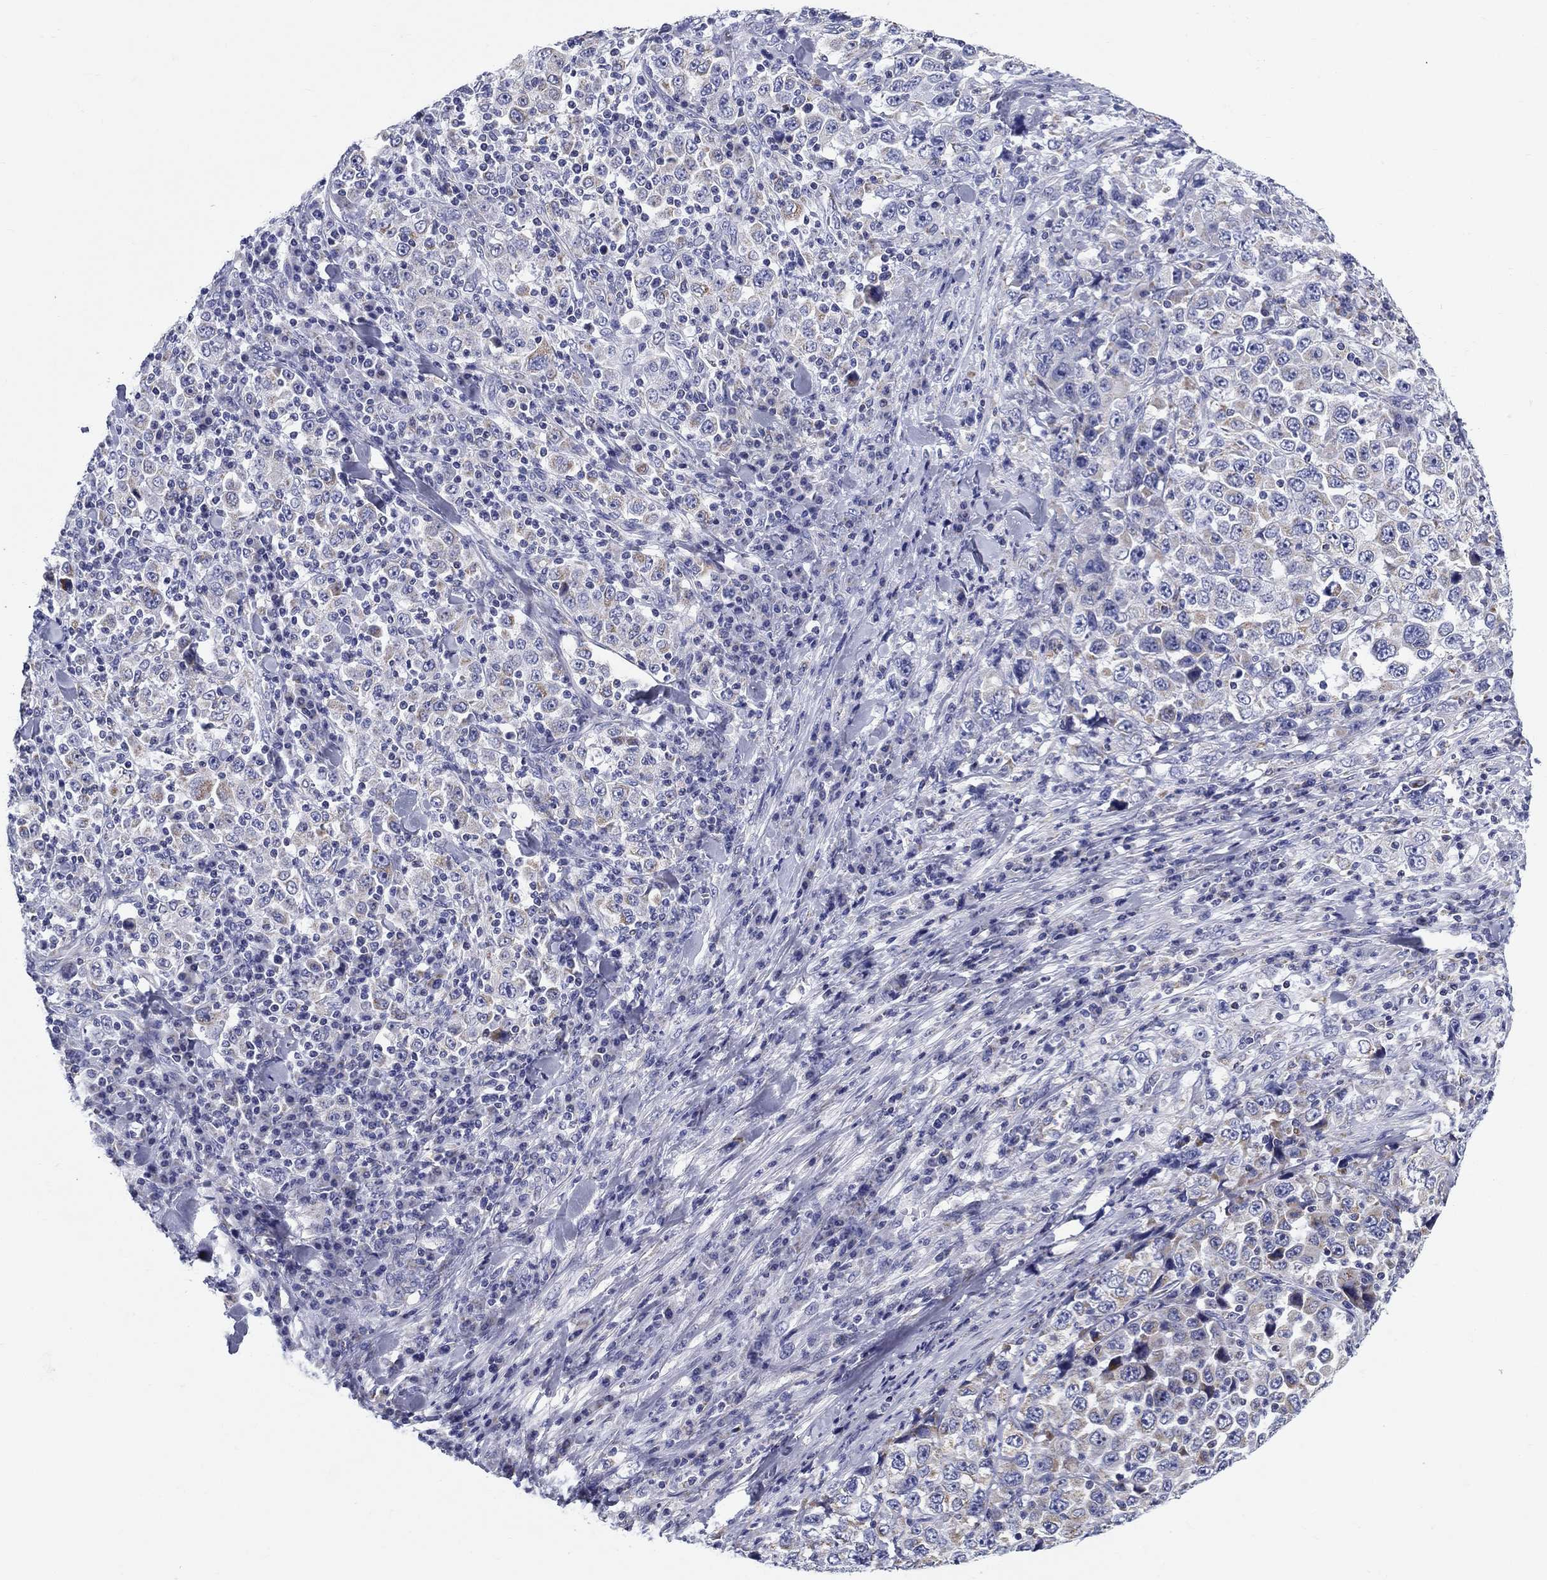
{"staining": {"intensity": "weak", "quantity": "<25%", "location": "cytoplasmic/membranous"}, "tissue": "stomach cancer", "cell_type": "Tumor cells", "image_type": "cancer", "snomed": [{"axis": "morphology", "description": "Normal tissue, NOS"}, {"axis": "morphology", "description": "Adenocarcinoma, NOS"}, {"axis": "topography", "description": "Stomach, upper"}, {"axis": "topography", "description": "Stomach"}], "caption": "This is an immunohistochemistry (IHC) image of human adenocarcinoma (stomach). There is no expression in tumor cells.", "gene": "UPB1", "patient": {"sex": "male", "age": 59}}